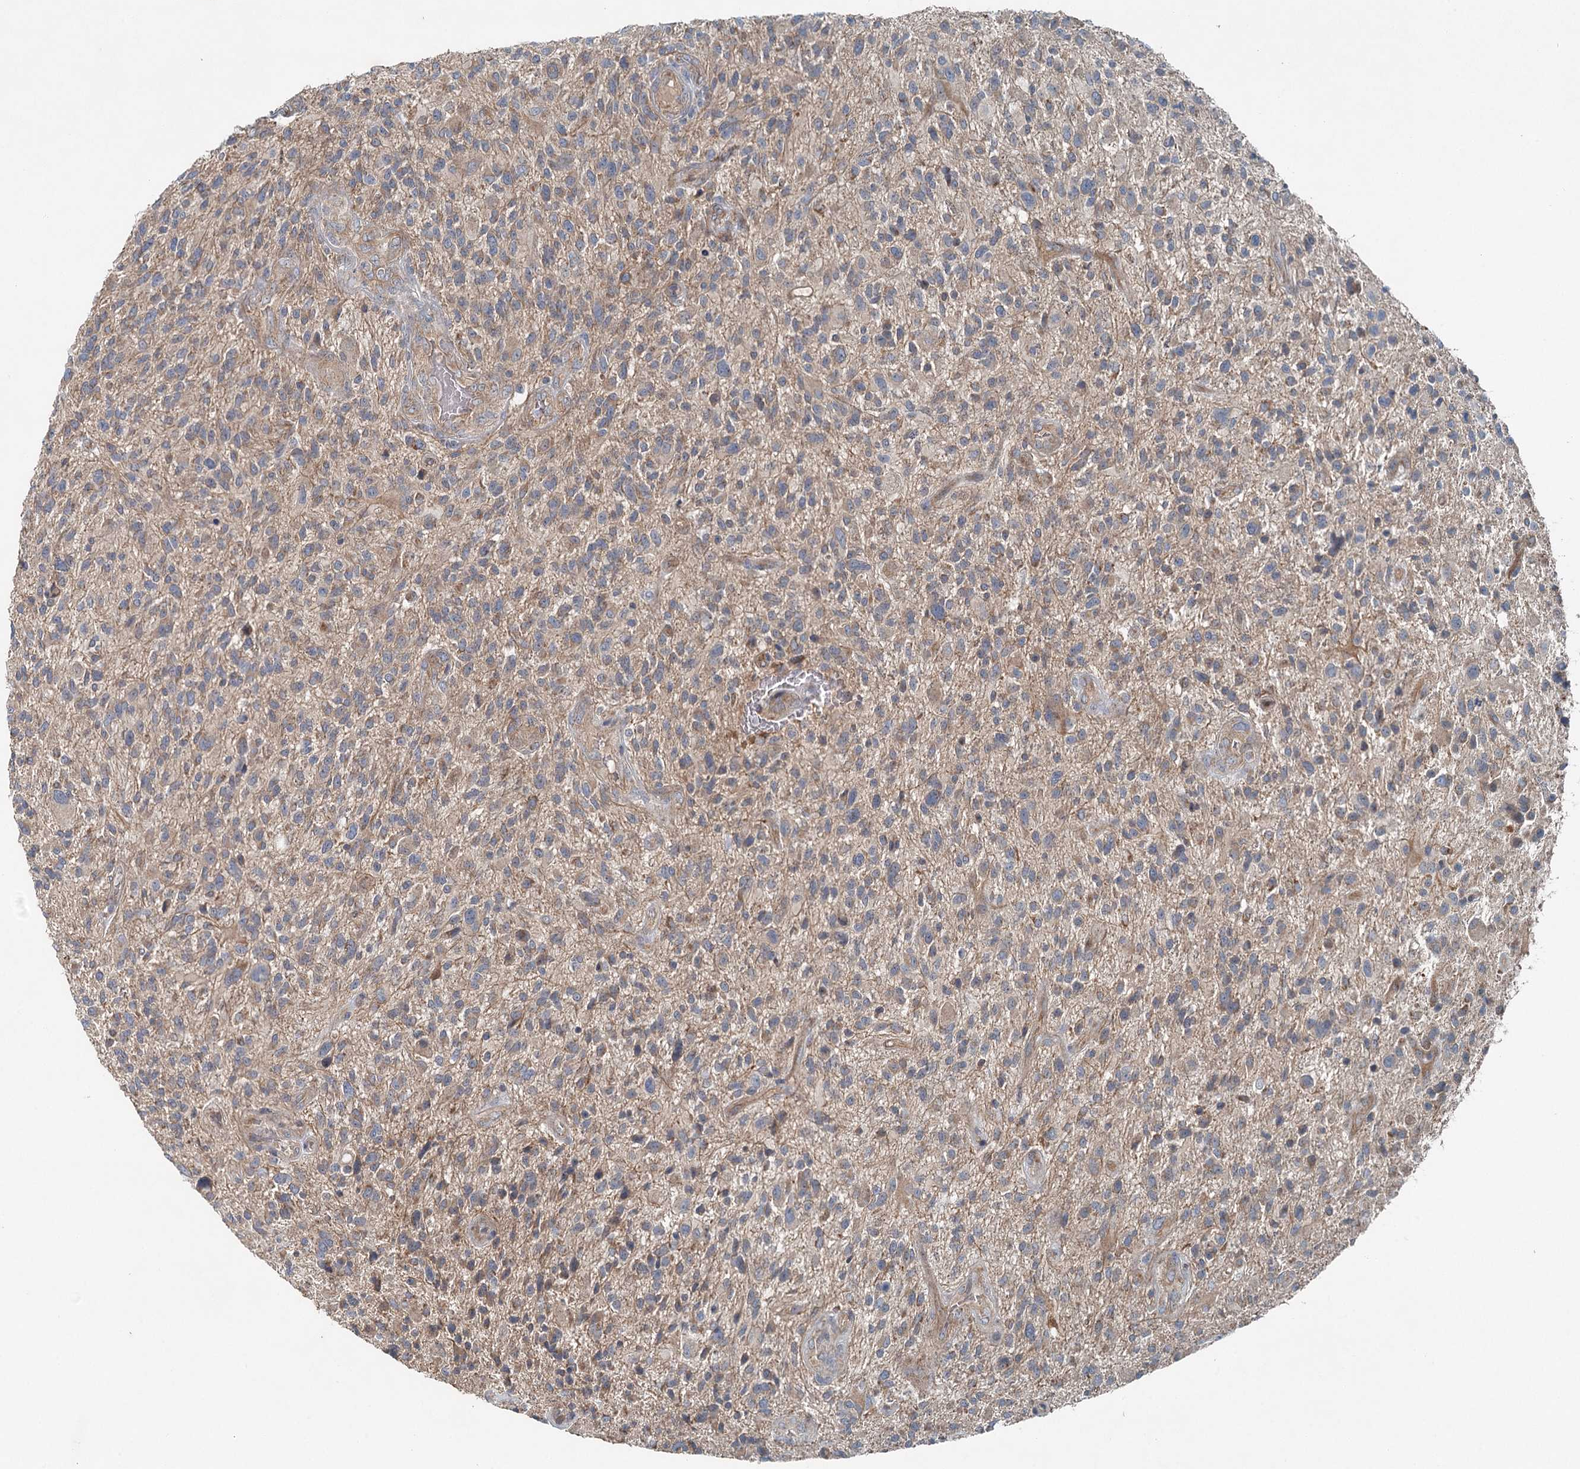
{"staining": {"intensity": "weak", "quantity": "25%-75%", "location": "cytoplasmic/membranous"}, "tissue": "glioma", "cell_type": "Tumor cells", "image_type": "cancer", "snomed": [{"axis": "morphology", "description": "Glioma, malignant, High grade"}, {"axis": "topography", "description": "Brain"}], "caption": "IHC of human malignant glioma (high-grade) reveals low levels of weak cytoplasmic/membranous expression in approximately 25%-75% of tumor cells.", "gene": "CHCHD5", "patient": {"sex": "male", "age": 47}}